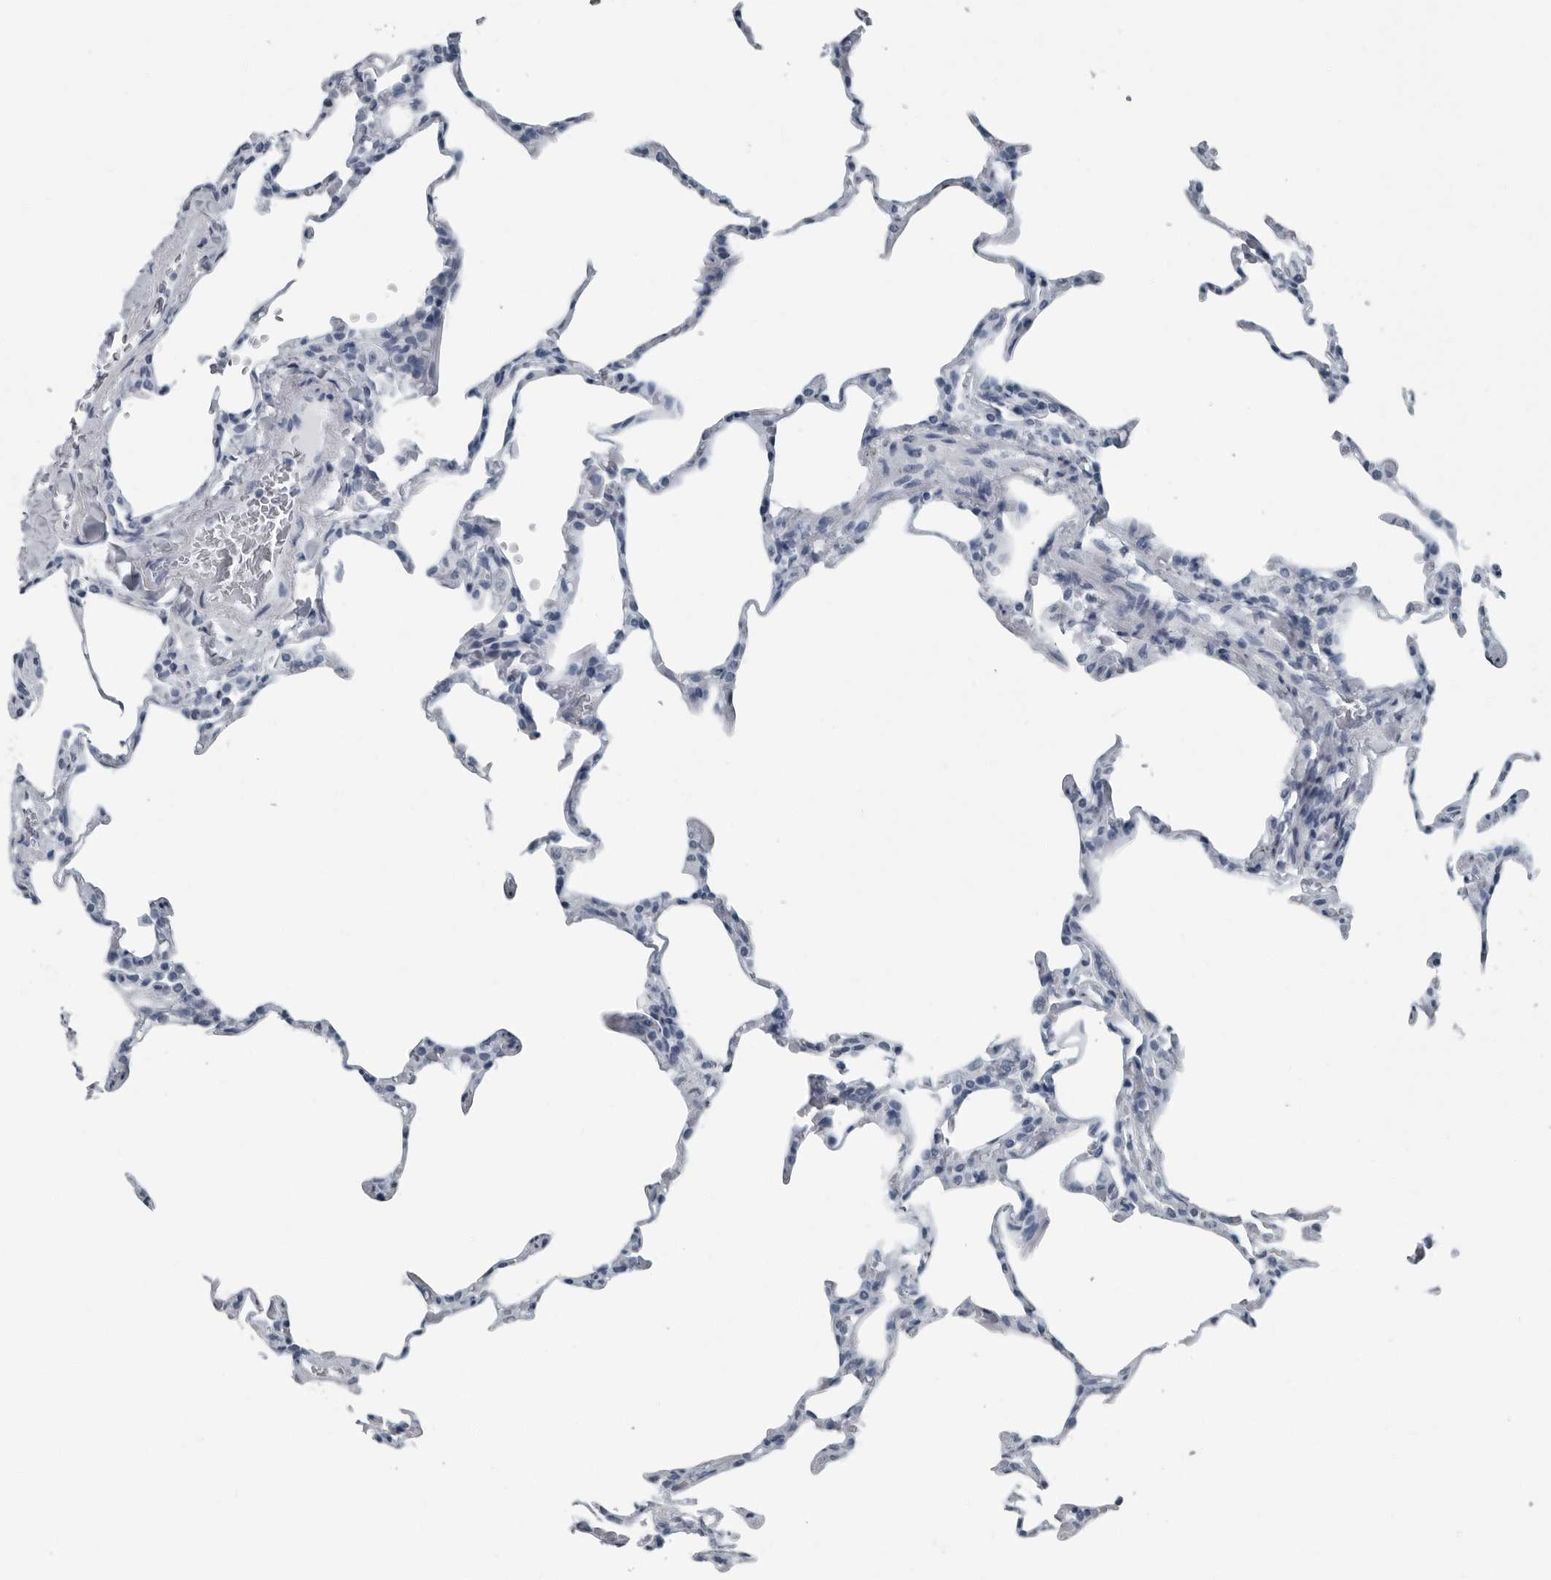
{"staining": {"intensity": "negative", "quantity": "none", "location": "none"}, "tissue": "lung", "cell_type": "Alveolar cells", "image_type": "normal", "snomed": [{"axis": "morphology", "description": "Normal tissue, NOS"}, {"axis": "topography", "description": "Lung"}], "caption": "Immunohistochemical staining of benign human lung displays no significant positivity in alveolar cells. (Immunohistochemistry, brightfield microscopy, high magnification).", "gene": "PRSS1", "patient": {"sex": "male", "age": 20}}